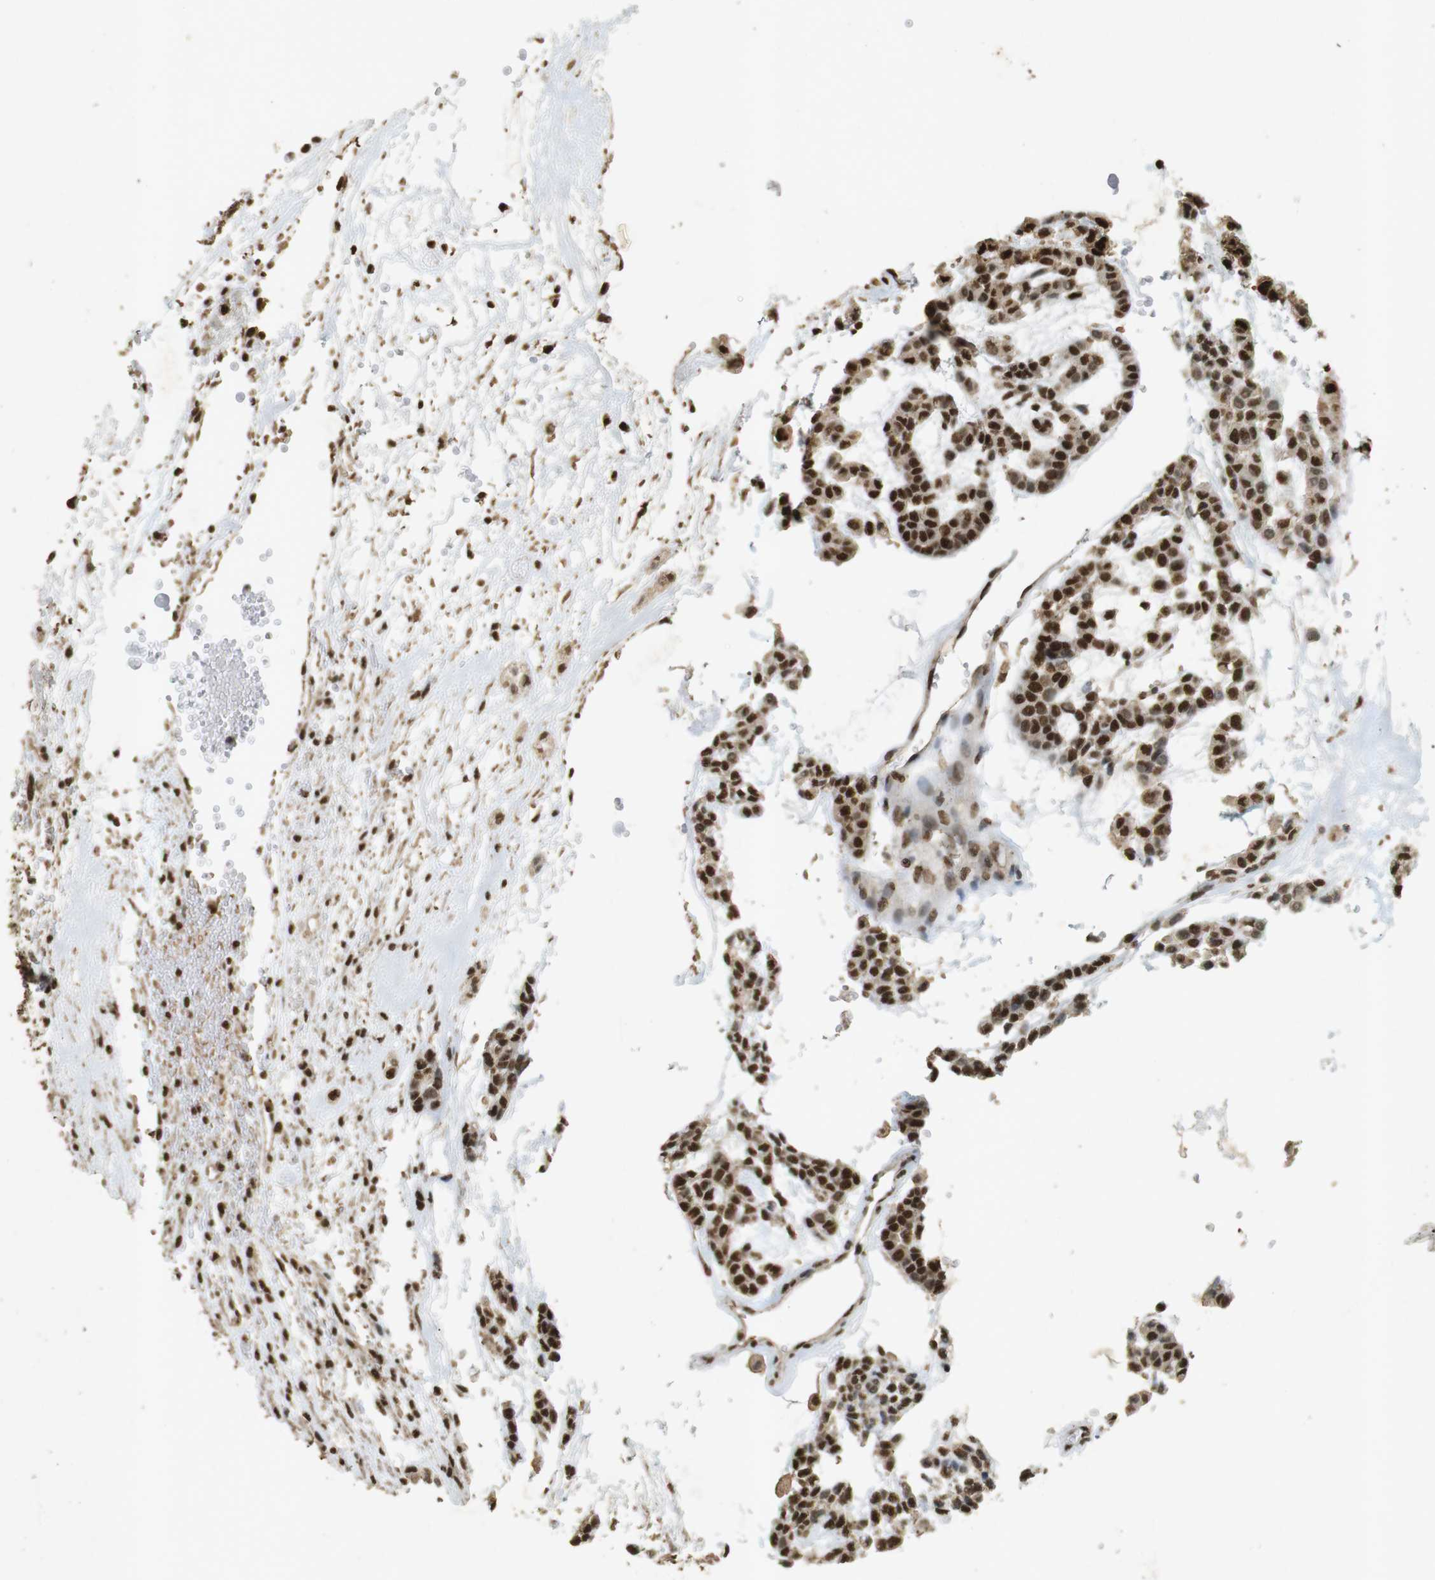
{"staining": {"intensity": "strong", "quantity": ">75%", "location": "cytoplasmic/membranous,nuclear"}, "tissue": "head and neck cancer", "cell_type": "Tumor cells", "image_type": "cancer", "snomed": [{"axis": "morphology", "description": "Adenocarcinoma, NOS"}, {"axis": "morphology", "description": "Adenoma, NOS"}, {"axis": "topography", "description": "Head-Neck"}], "caption": "This micrograph demonstrates immunohistochemistry staining of head and neck cancer (adenoma), with high strong cytoplasmic/membranous and nuclear staining in about >75% of tumor cells.", "gene": "GATA4", "patient": {"sex": "female", "age": 55}}